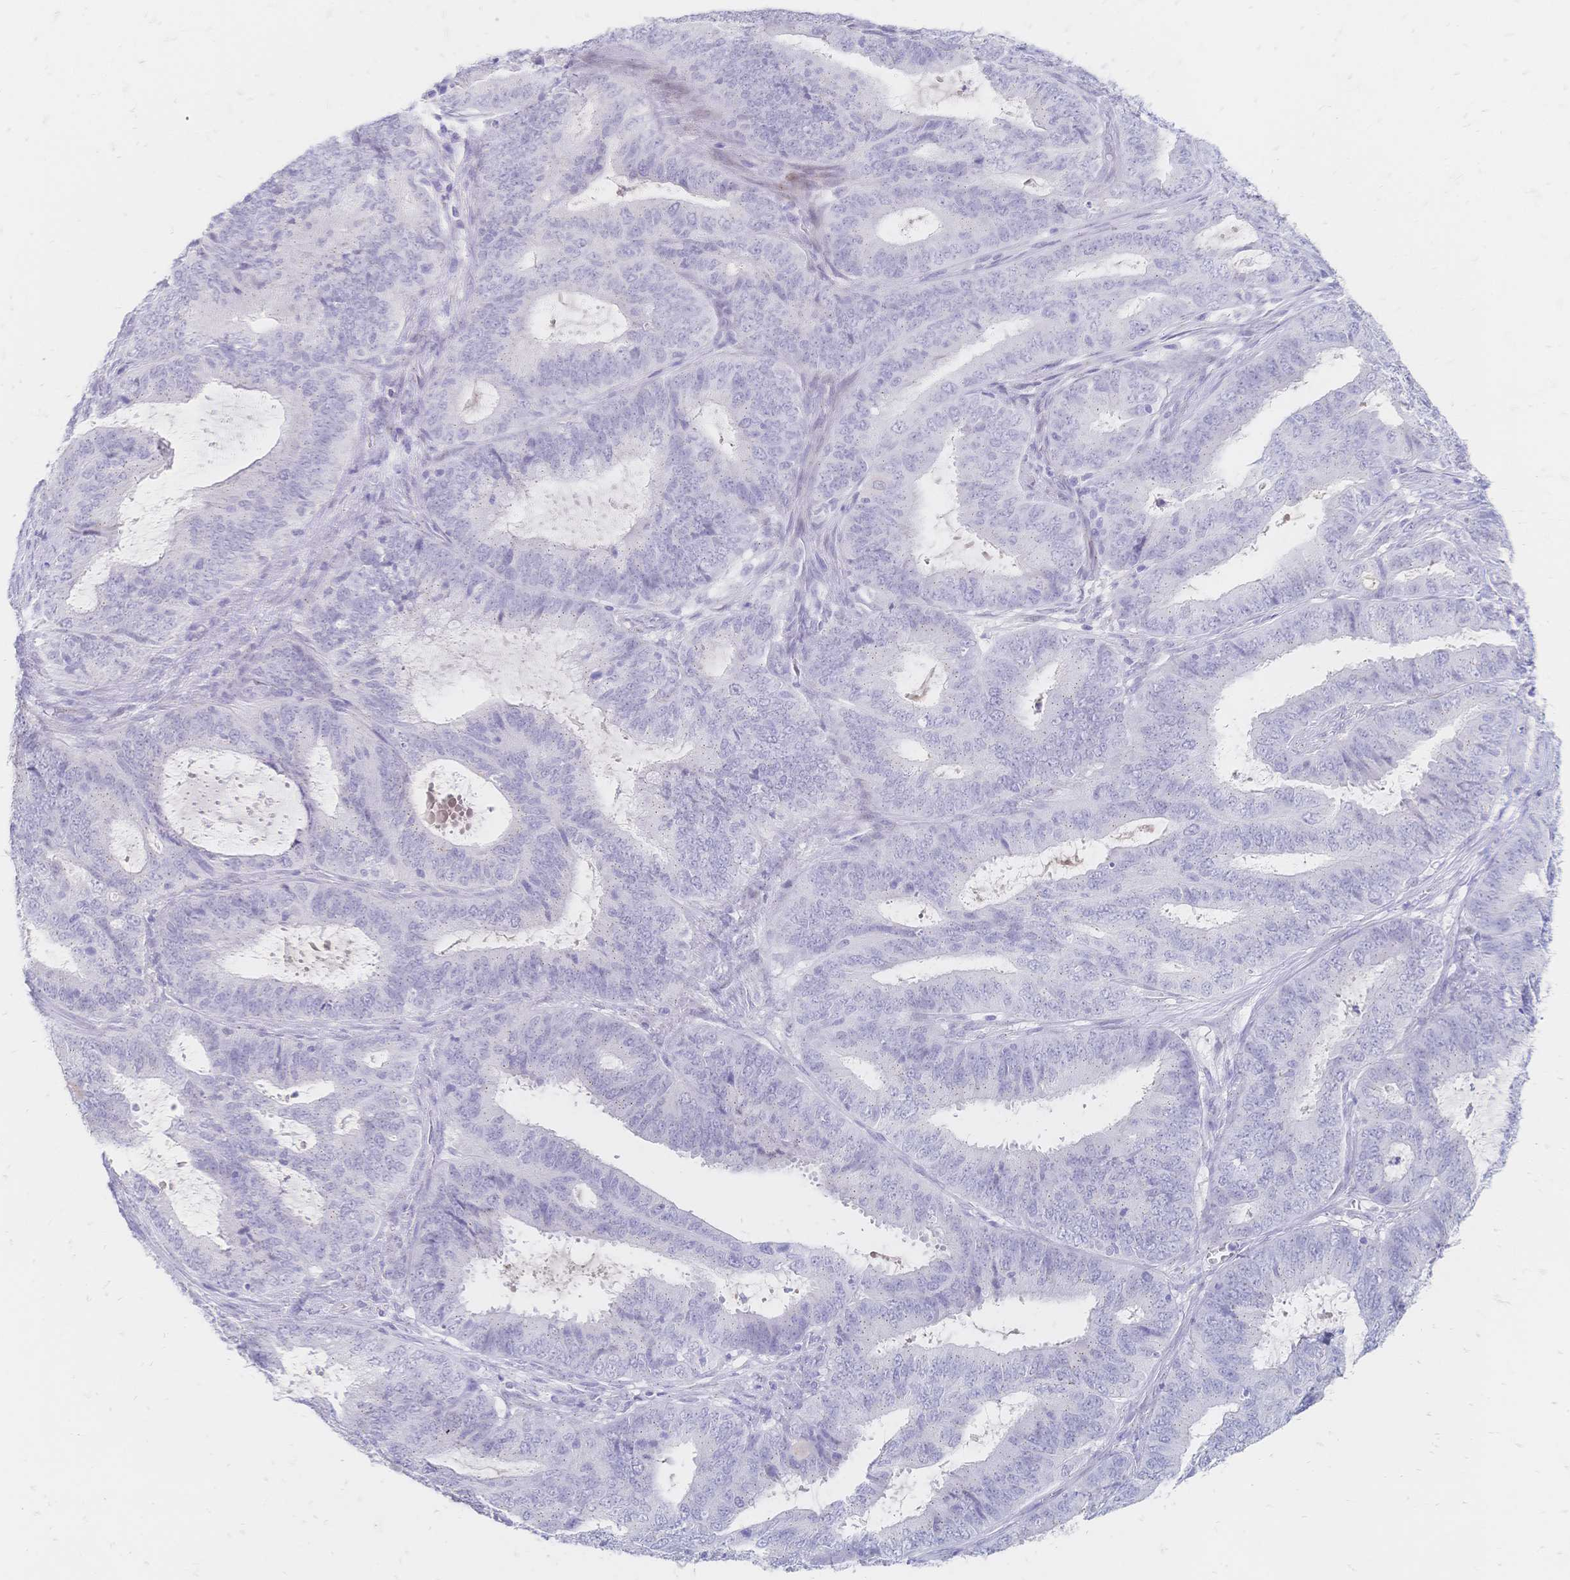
{"staining": {"intensity": "negative", "quantity": "none", "location": "none"}, "tissue": "endometrial cancer", "cell_type": "Tumor cells", "image_type": "cancer", "snomed": [{"axis": "morphology", "description": "Adenocarcinoma, NOS"}, {"axis": "topography", "description": "Endometrium"}], "caption": "Micrograph shows no significant protein staining in tumor cells of adenocarcinoma (endometrial).", "gene": "PSORS1C2", "patient": {"sex": "female", "age": 51}}